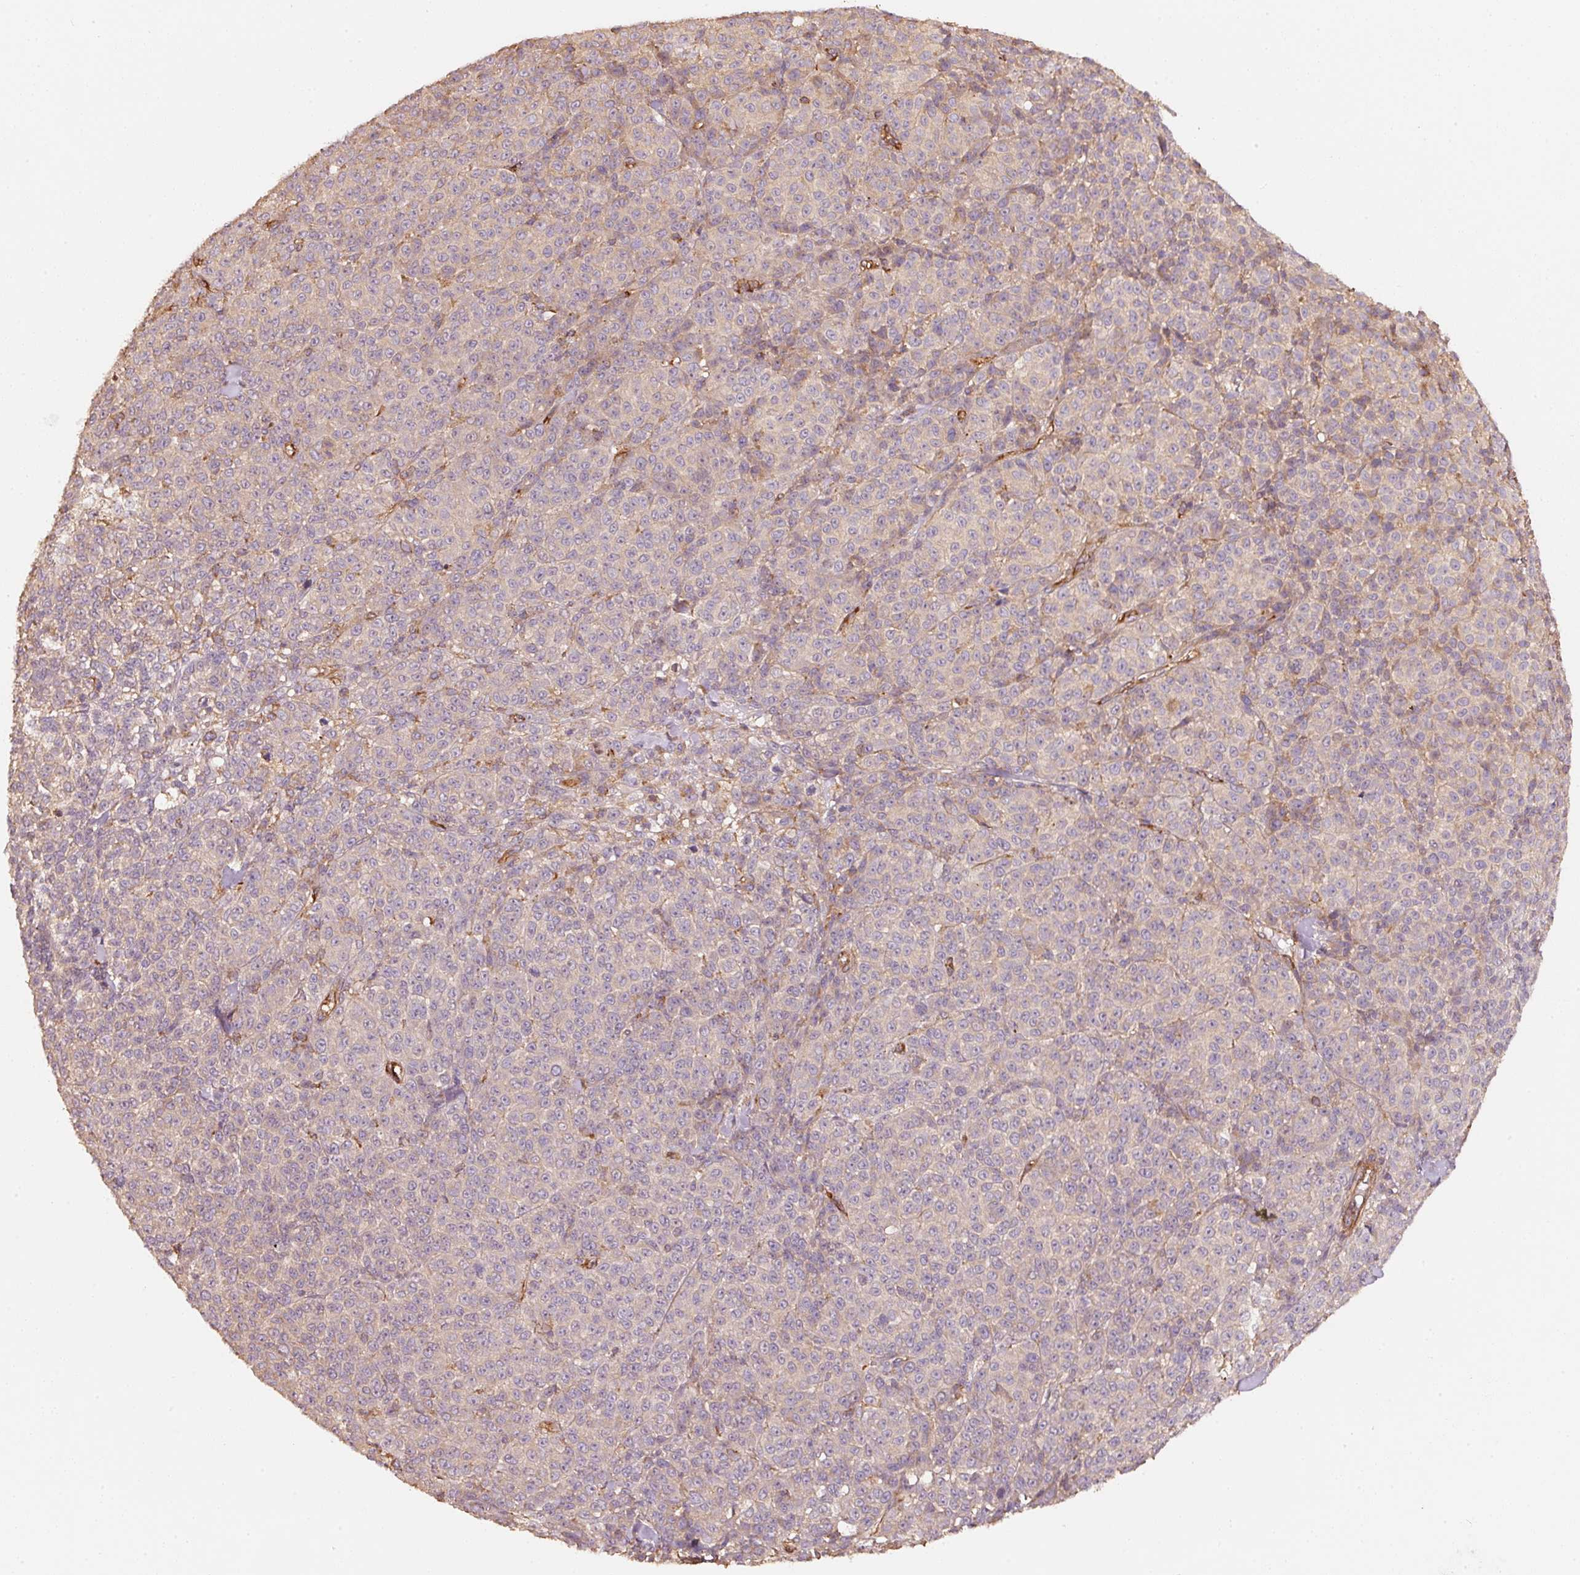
{"staining": {"intensity": "negative", "quantity": "none", "location": "none"}, "tissue": "melanoma", "cell_type": "Tumor cells", "image_type": "cancer", "snomed": [{"axis": "morphology", "description": "Normal tissue, NOS"}, {"axis": "morphology", "description": "Malignant melanoma, NOS"}, {"axis": "topography", "description": "Skin"}], "caption": "Malignant melanoma was stained to show a protein in brown. There is no significant positivity in tumor cells.", "gene": "CEP95", "patient": {"sex": "female", "age": 34}}